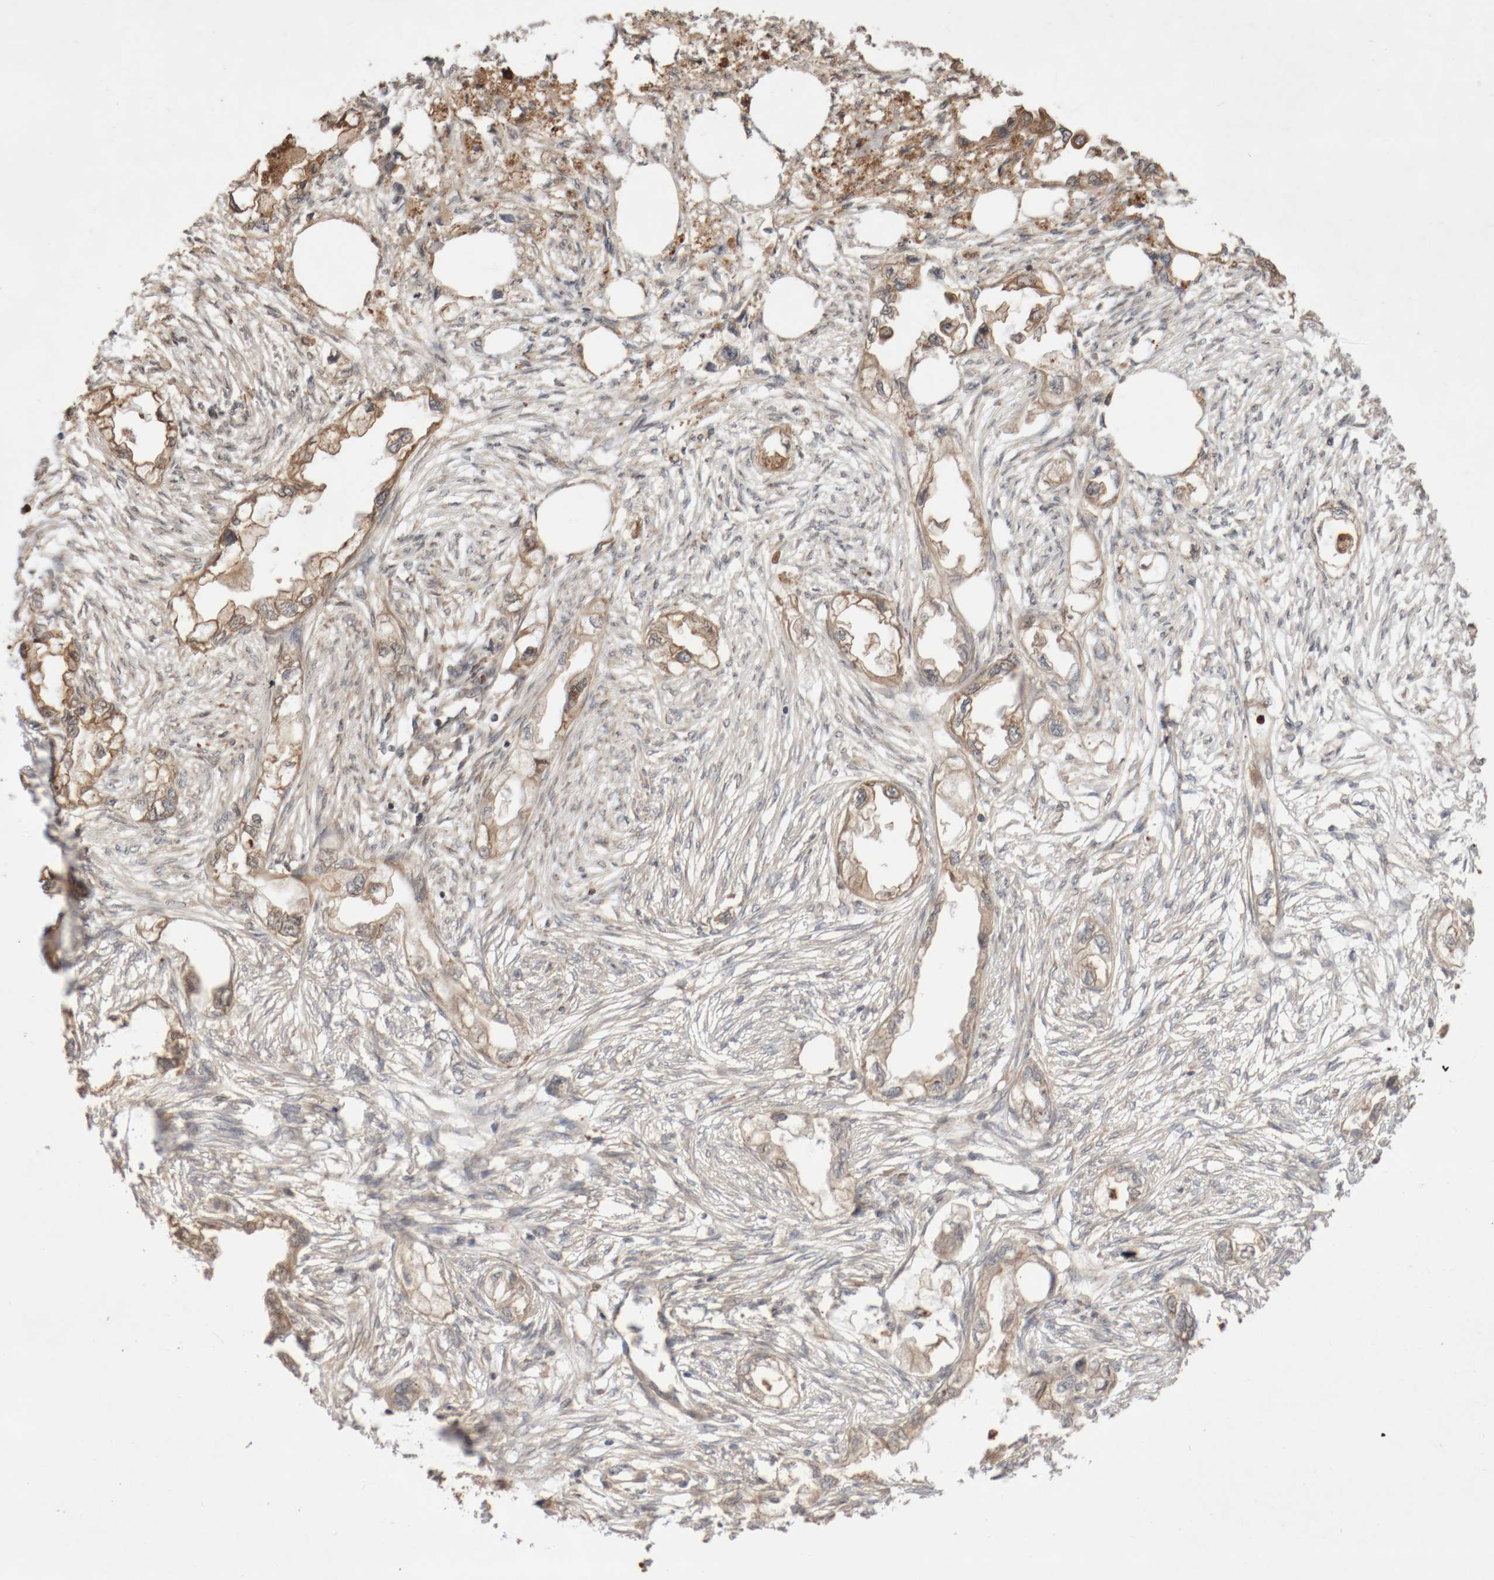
{"staining": {"intensity": "moderate", "quantity": ">75%", "location": "cytoplasmic/membranous"}, "tissue": "endometrial cancer", "cell_type": "Tumor cells", "image_type": "cancer", "snomed": [{"axis": "morphology", "description": "Adenocarcinoma, NOS"}, {"axis": "morphology", "description": "Adenocarcinoma, metastatic, NOS"}, {"axis": "topography", "description": "Adipose tissue"}, {"axis": "topography", "description": "Endometrium"}], "caption": "Protein analysis of endometrial metastatic adenocarcinoma tissue exhibits moderate cytoplasmic/membranous expression in about >75% of tumor cells.", "gene": "DPH7", "patient": {"sex": "female", "age": 67}}